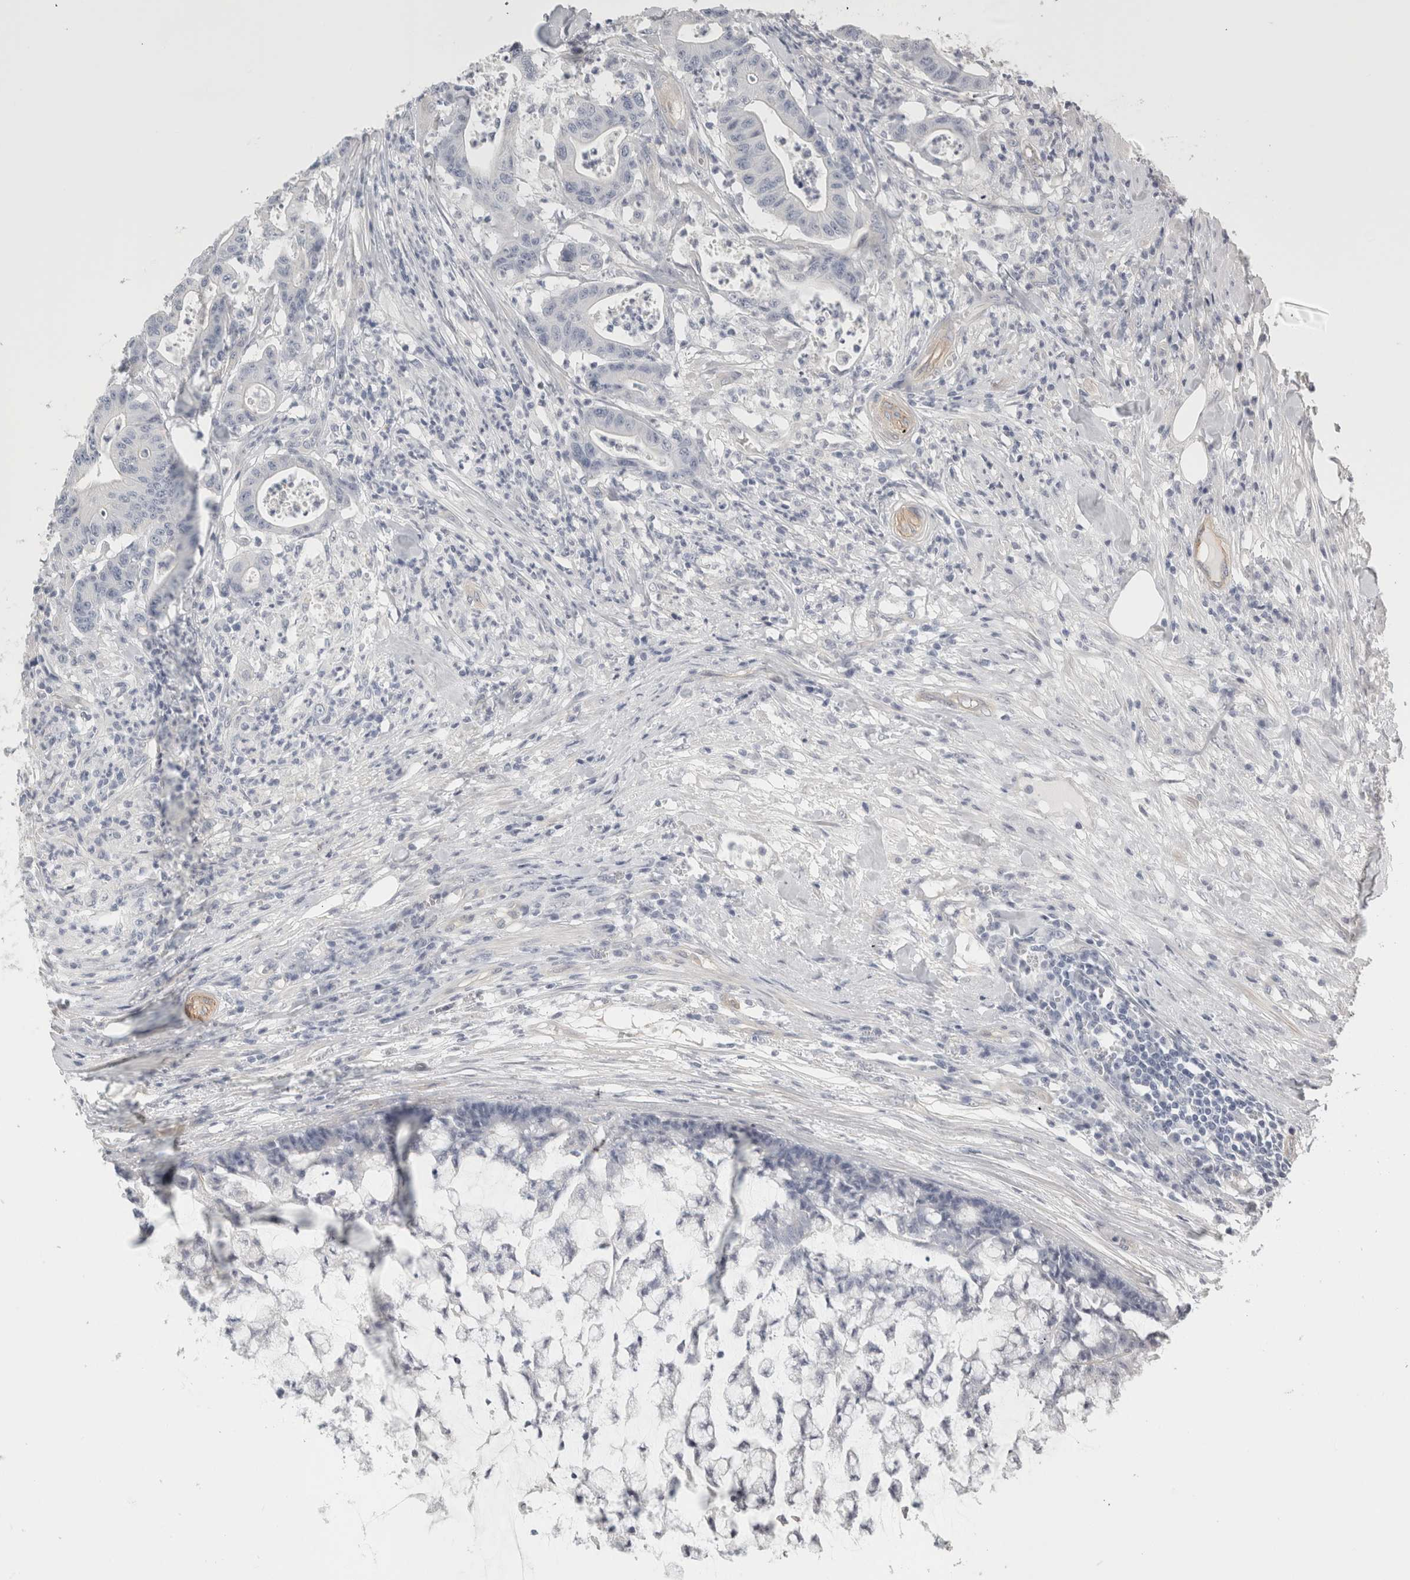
{"staining": {"intensity": "negative", "quantity": "none", "location": "none"}, "tissue": "colorectal cancer", "cell_type": "Tumor cells", "image_type": "cancer", "snomed": [{"axis": "morphology", "description": "Adenocarcinoma, NOS"}, {"axis": "topography", "description": "Colon"}], "caption": "Immunohistochemical staining of human adenocarcinoma (colorectal) demonstrates no significant positivity in tumor cells.", "gene": "FBLIM1", "patient": {"sex": "female", "age": 84}}